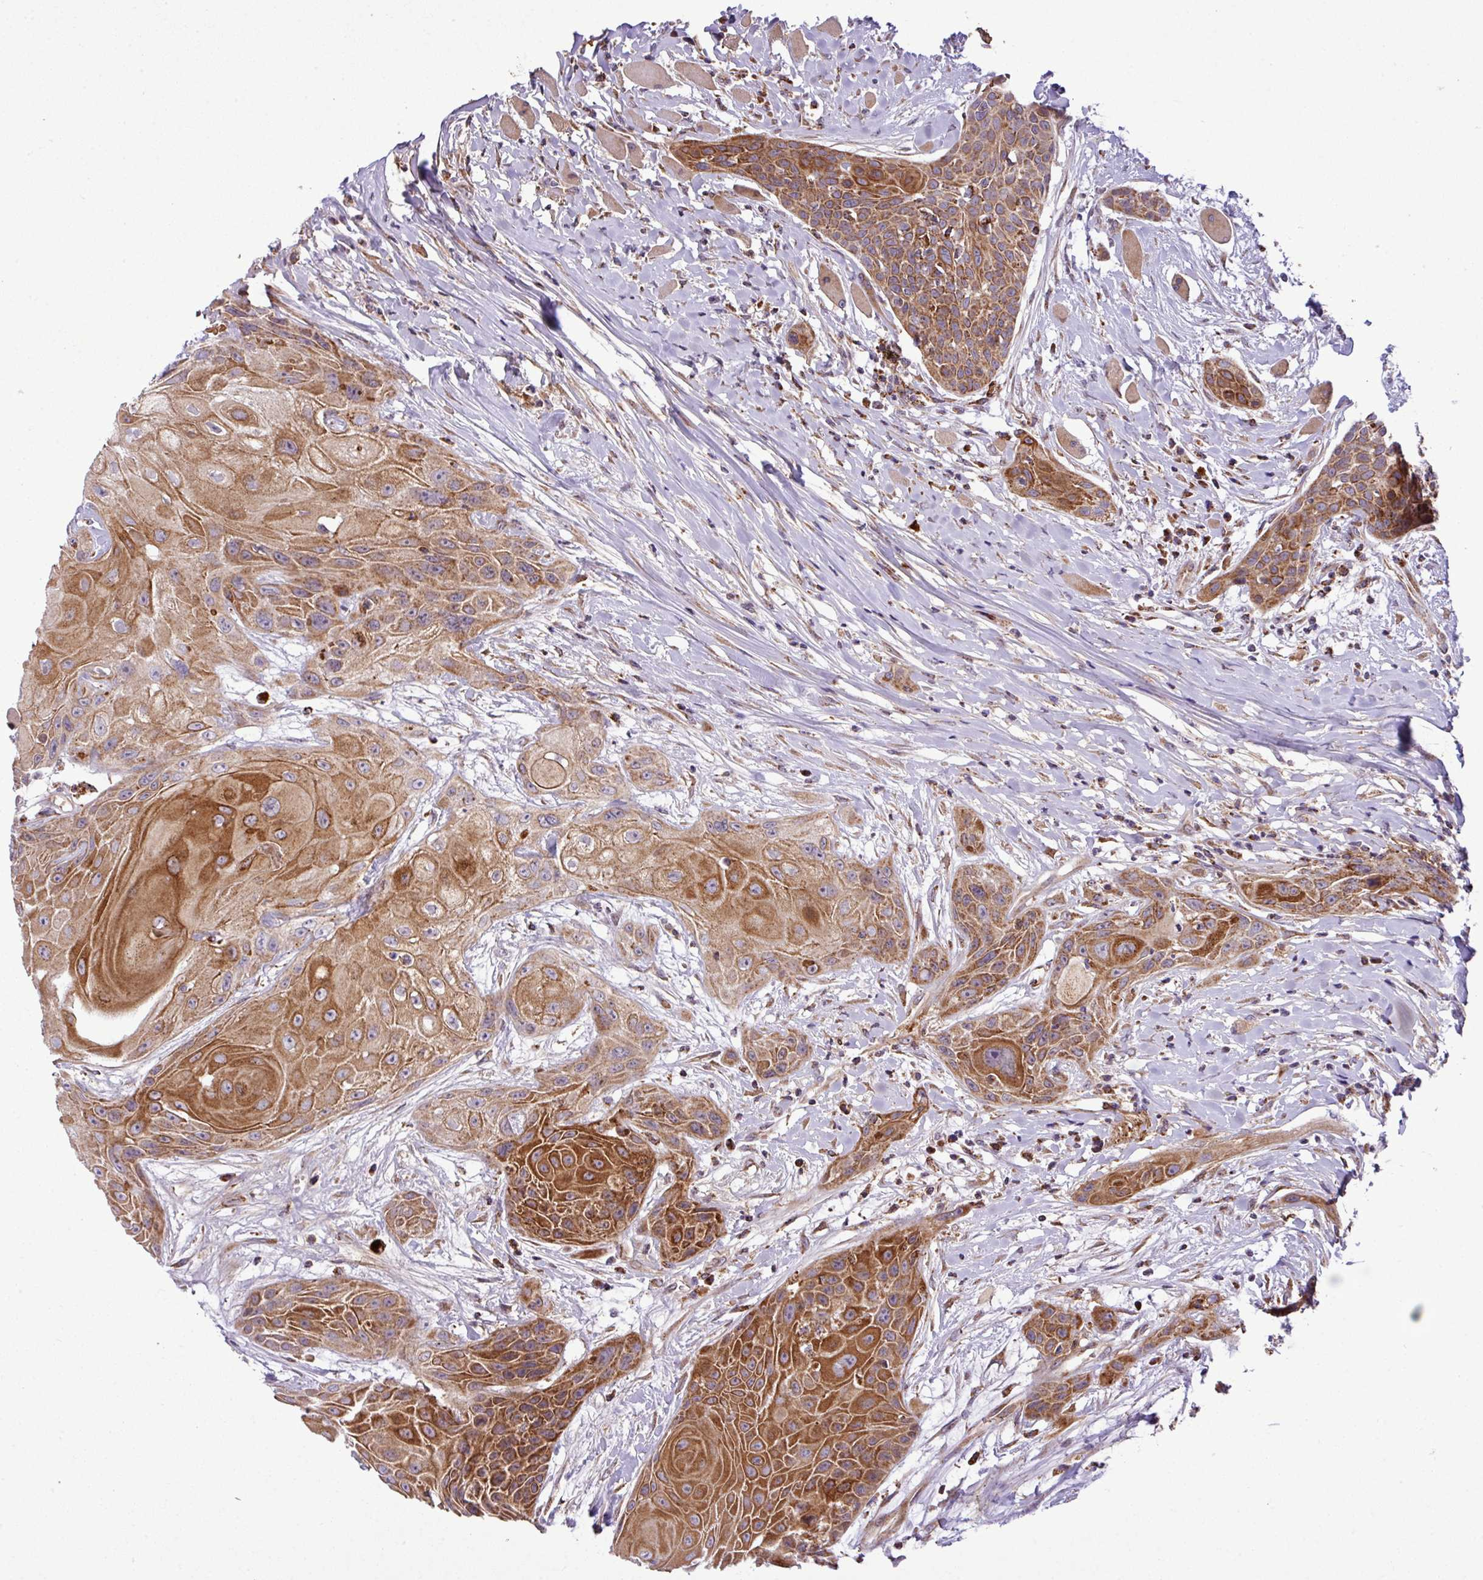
{"staining": {"intensity": "strong", "quantity": ">75%", "location": "cytoplasmic/membranous"}, "tissue": "head and neck cancer", "cell_type": "Tumor cells", "image_type": "cancer", "snomed": [{"axis": "morphology", "description": "Squamous cell carcinoma, NOS"}, {"axis": "topography", "description": "Head-Neck"}], "caption": "Protein expression by IHC exhibits strong cytoplasmic/membranous staining in approximately >75% of tumor cells in squamous cell carcinoma (head and neck). The staining was performed using DAB (3,3'-diaminobenzidine) to visualize the protein expression in brown, while the nuclei were stained in blue with hematoxylin (Magnification: 20x).", "gene": "ZNF569", "patient": {"sex": "female", "age": 73}}